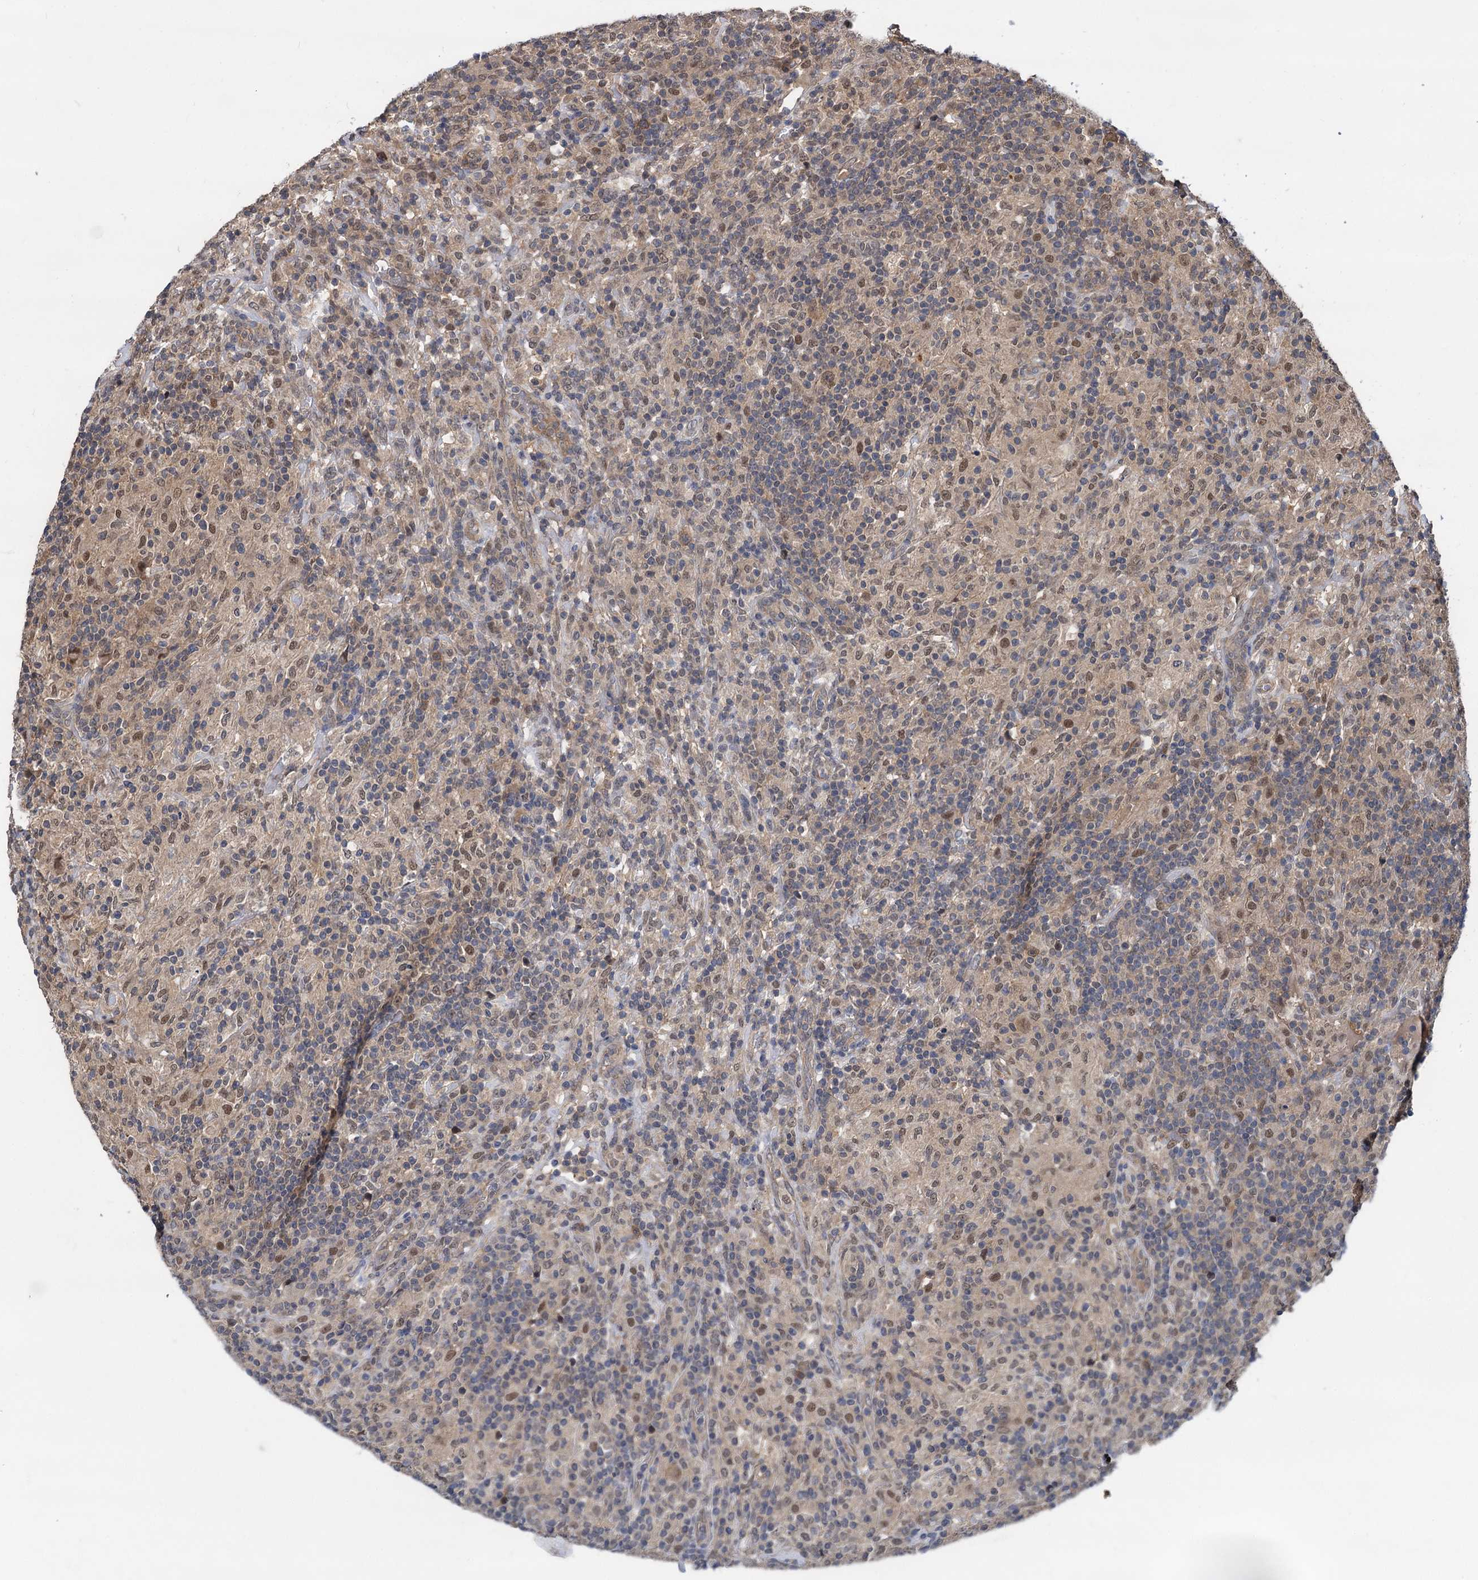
{"staining": {"intensity": "moderate", "quantity": ">75%", "location": "cytoplasmic/membranous,nuclear"}, "tissue": "lymphoma", "cell_type": "Tumor cells", "image_type": "cancer", "snomed": [{"axis": "morphology", "description": "Hodgkin's disease, NOS"}, {"axis": "topography", "description": "Lymph node"}], "caption": "Human Hodgkin's disease stained with a protein marker reveals moderate staining in tumor cells.", "gene": "PSMD4", "patient": {"sex": "male", "age": 70}}